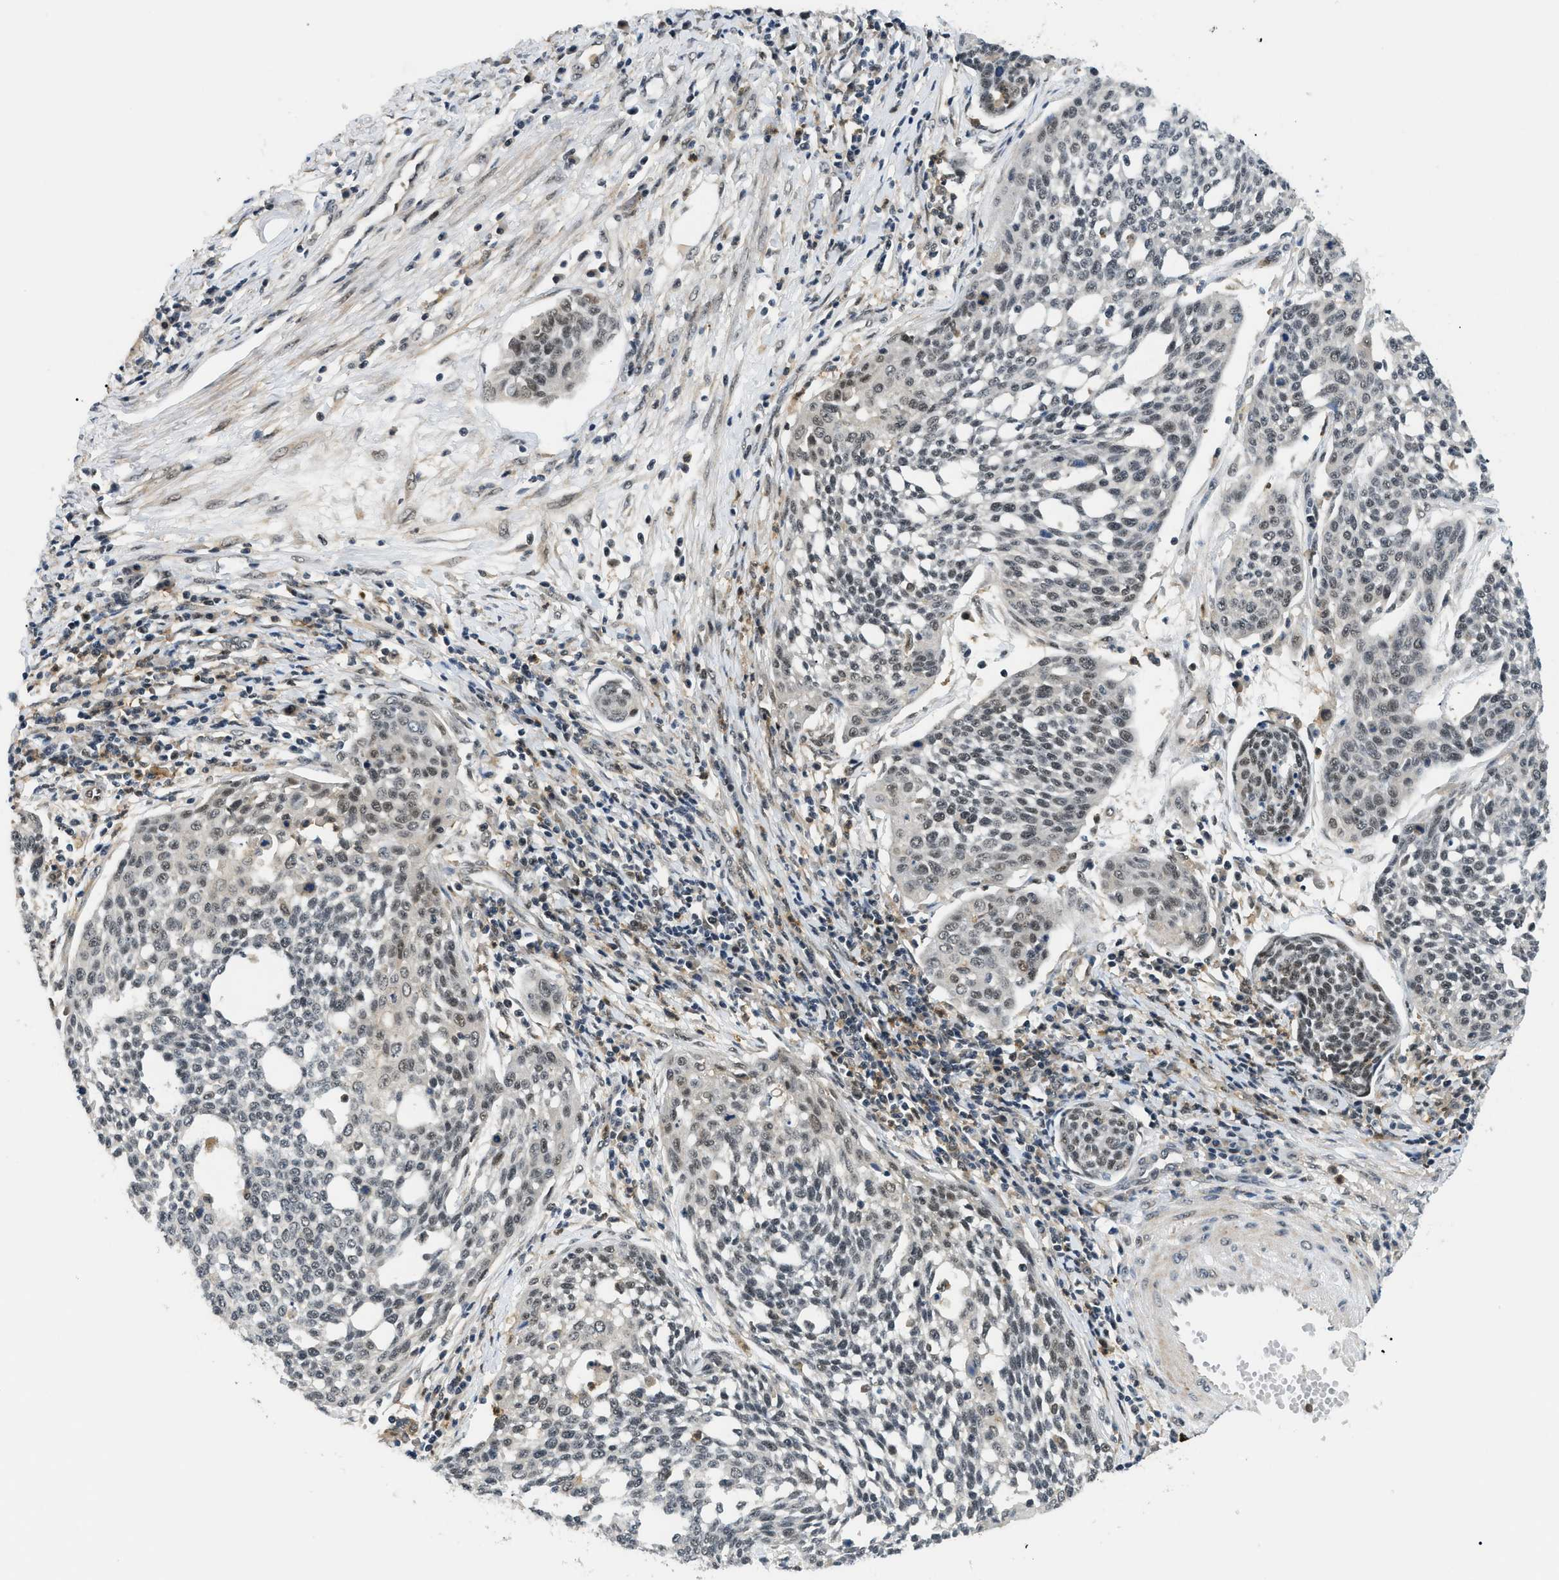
{"staining": {"intensity": "moderate", "quantity": "25%-75%", "location": "nuclear"}, "tissue": "cervical cancer", "cell_type": "Tumor cells", "image_type": "cancer", "snomed": [{"axis": "morphology", "description": "Squamous cell carcinoma, NOS"}, {"axis": "topography", "description": "Cervix"}], "caption": "About 25%-75% of tumor cells in human cervical cancer show moderate nuclear protein expression as visualized by brown immunohistochemical staining.", "gene": "RBM15", "patient": {"sex": "female", "age": 34}}